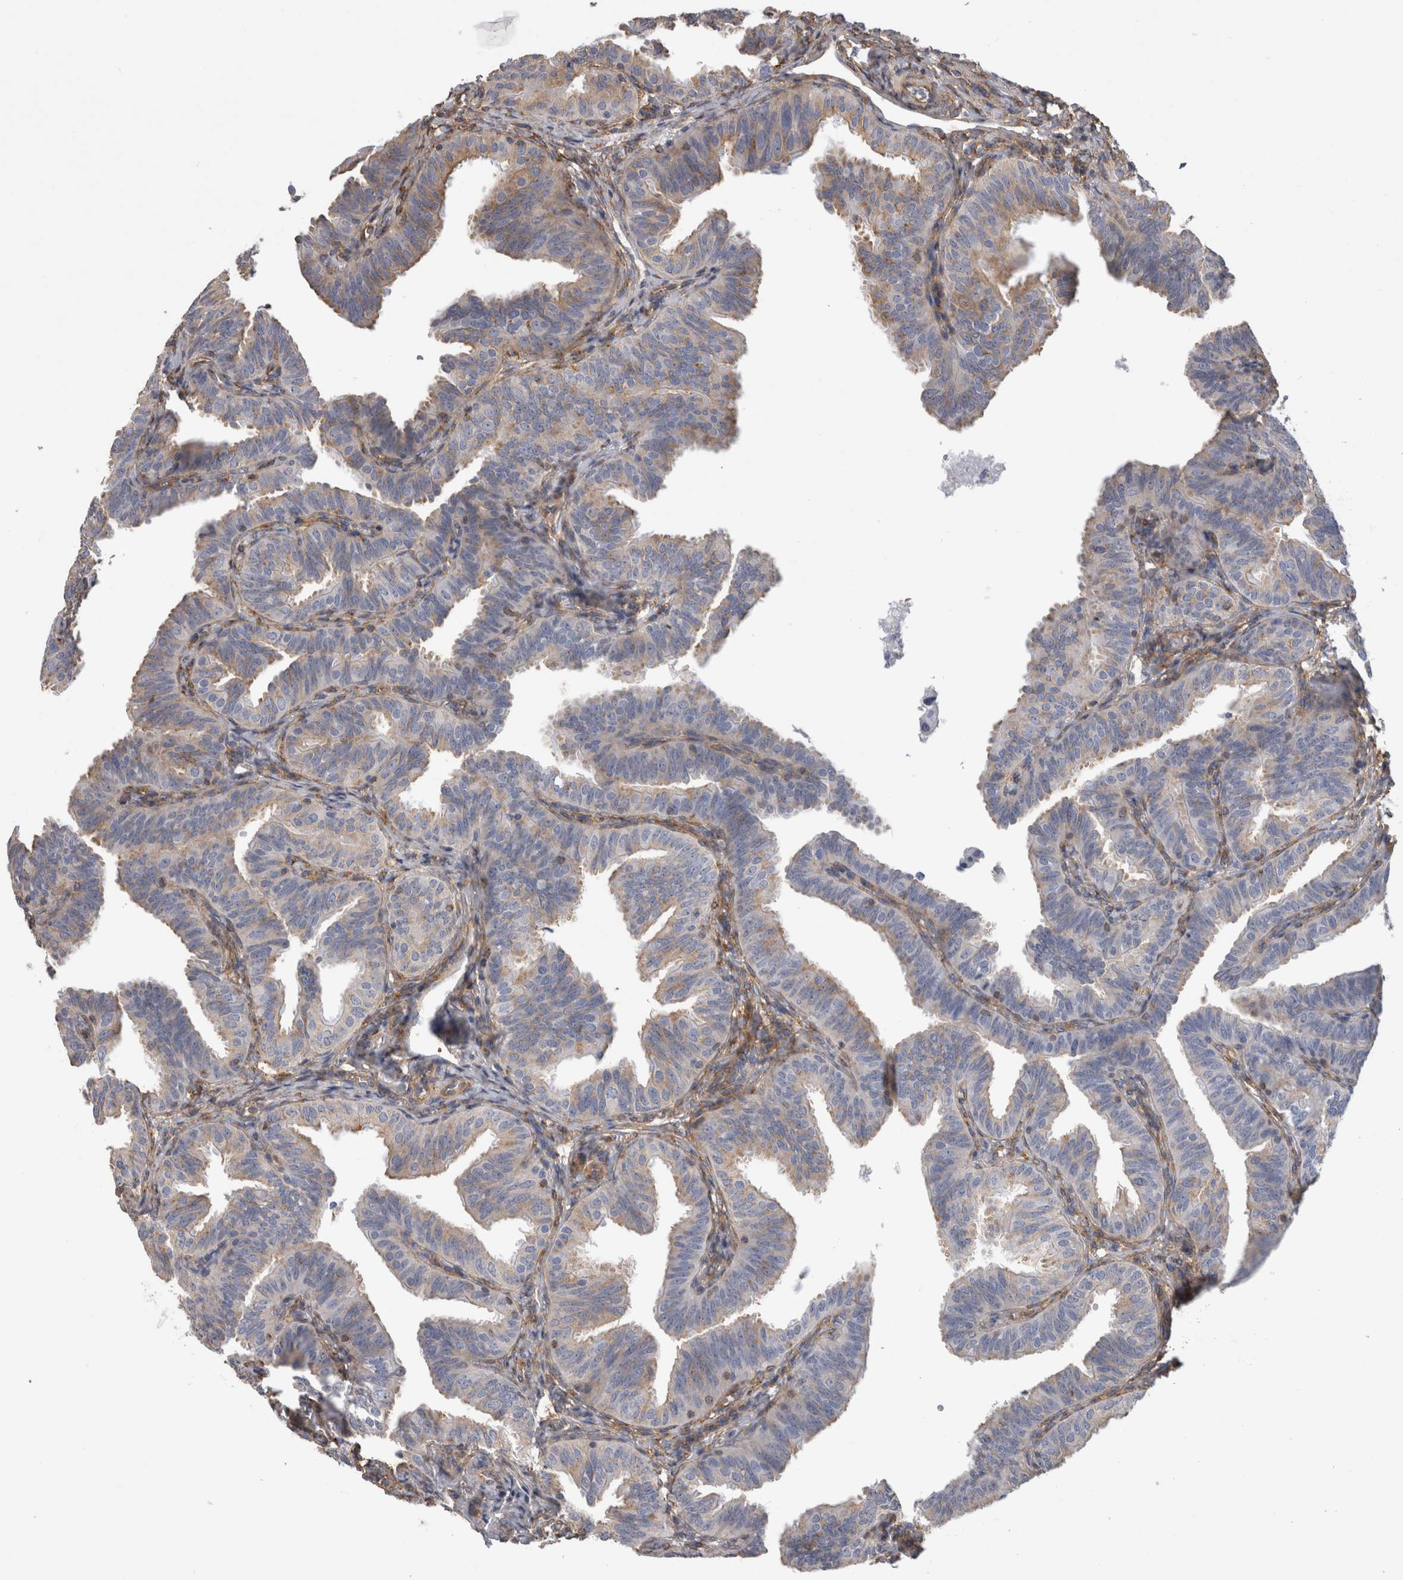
{"staining": {"intensity": "weak", "quantity": "25%-75%", "location": "cytoplasmic/membranous"}, "tissue": "fallopian tube", "cell_type": "Glandular cells", "image_type": "normal", "snomed": [{"axis": "morphology", "description": "Normal tissue, NOS"}, {"axis": "topography", "description": "Fallopian tube"}], "caption": "Protein expression analysis of unremarkable fallopian tube exhibits weak cytoplasmic/membranous expression in approximately 25%-75% of glandular cells. (DAB (3,3'-diaminobenzidine) = brown stain, brightfield microscopy at high magnification).", "gene": "ATXN3L", "patient": {"sex": "female", "age": 35}}